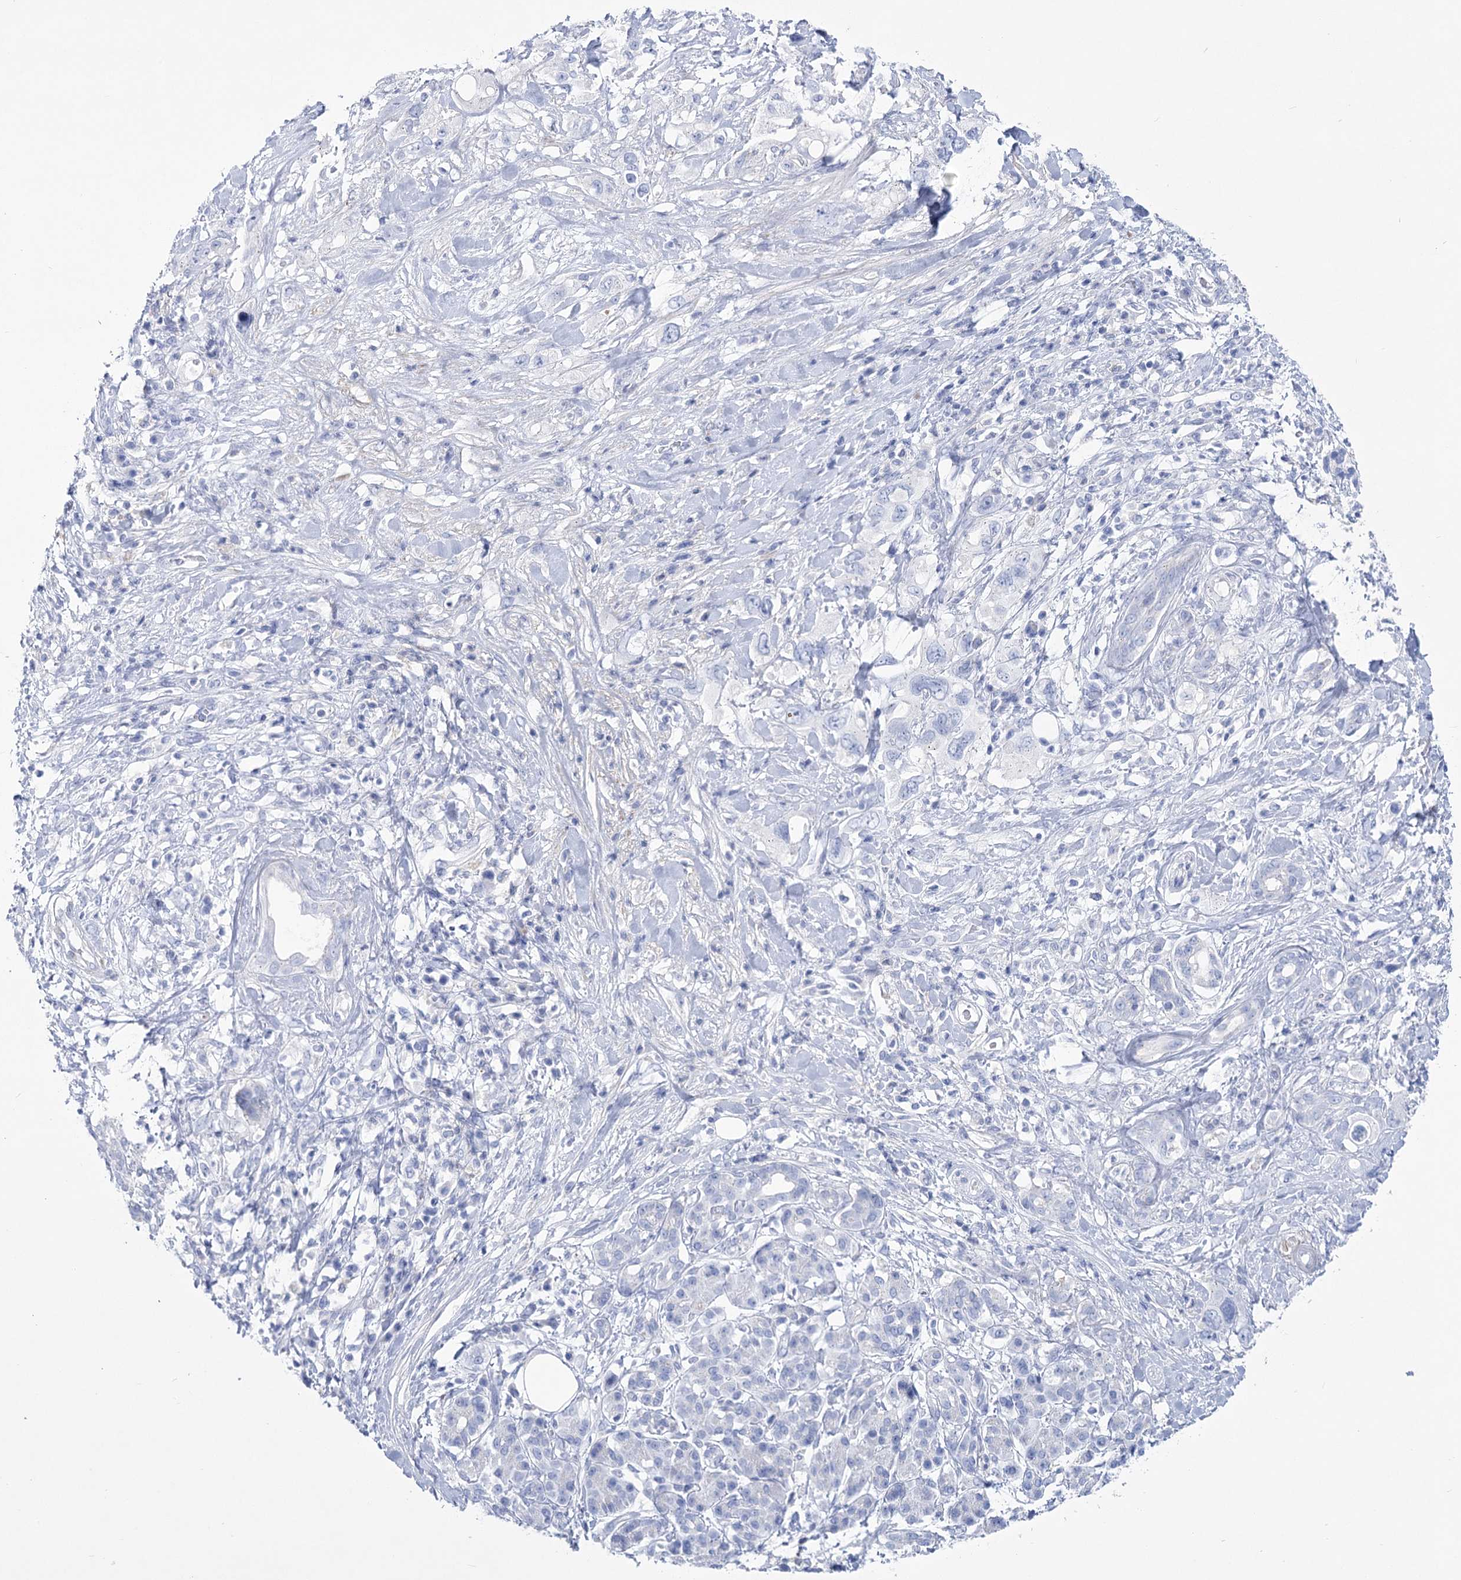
{"staining": {"intensity": "negative", "quantity": "none", "location": "none"}, "tissue": "pancreatic cancer", "cell_type": "Tumor cells", "image_type": "cancer", "snomed": [{"axis": "morphology", "description": "Adenocarcinoma, NOS"}, {"axis": "topography", "description": "Pancreas"}], "caption": "A photomicrograph of human pancreatic adenocarcinoma is negative for staining in tumor cells. (Immunohistochemistry, brightfield microscopy, high magnification).", "gene": "PCDHA1", "patient": {"sex": "female", "age": 56}}